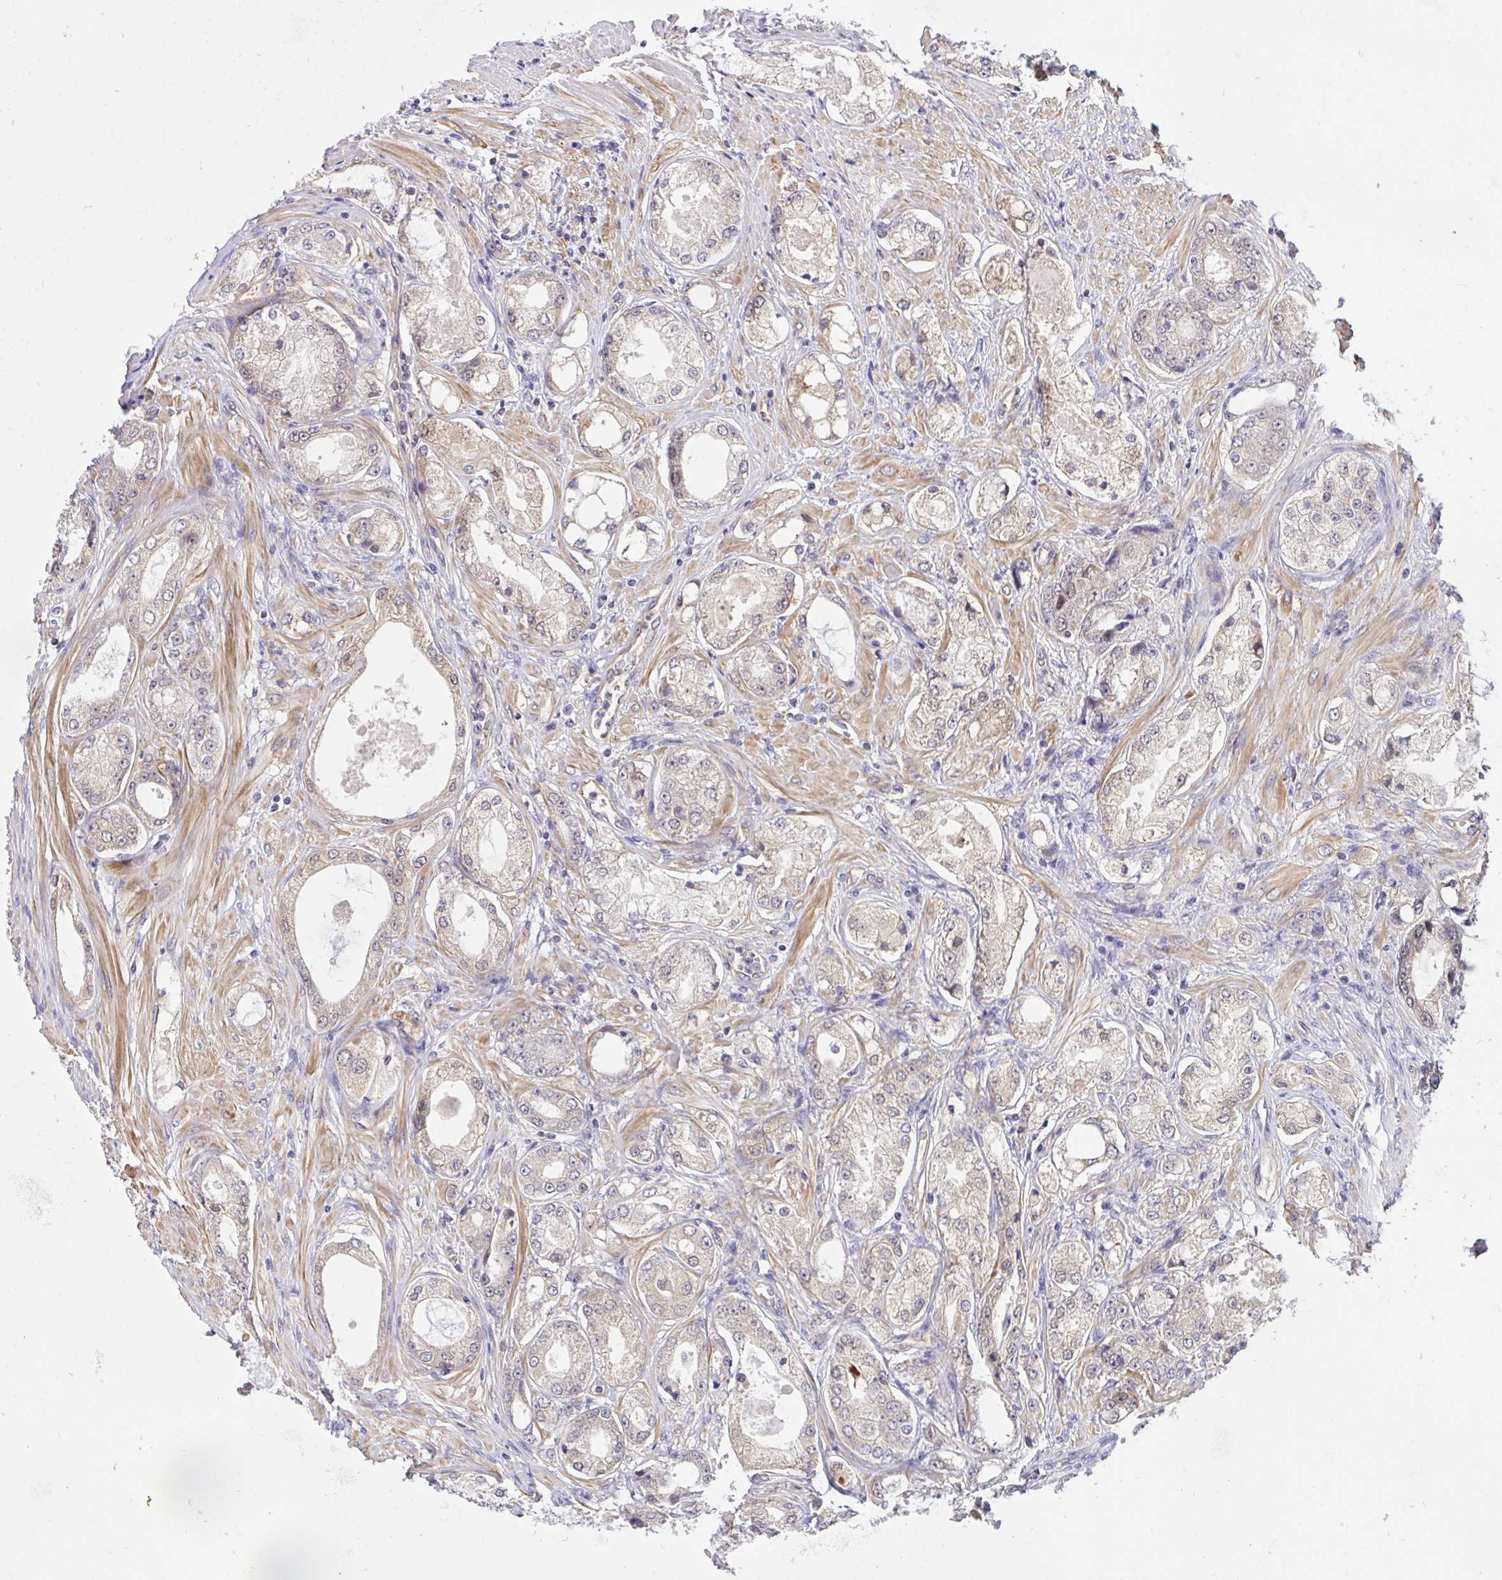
{"staining": {"intensity": "weak", "quantity": "25%-75%", "location": "cytoplasmic/membranous"}, "tissue": "prostate cancer", "cell_type": "Tumor cells", "image_type": "cancer", "snomed": [{"axis": "morphology", "description": "Adenocarcinoma, Low grade"}, {"axis": "topography", "description": "Prostate"}], "caption": "The image demonstrates staining of prostate low-grade adenocarcinoma, revealing weak cytoplasmic/membranous protein positivity (brown color) within tumor cells. (Brightfield microscopy of DAB IHC at high magnification).", "gene": "C19orf54", "patient": {"sex": "male", "age": 68}}